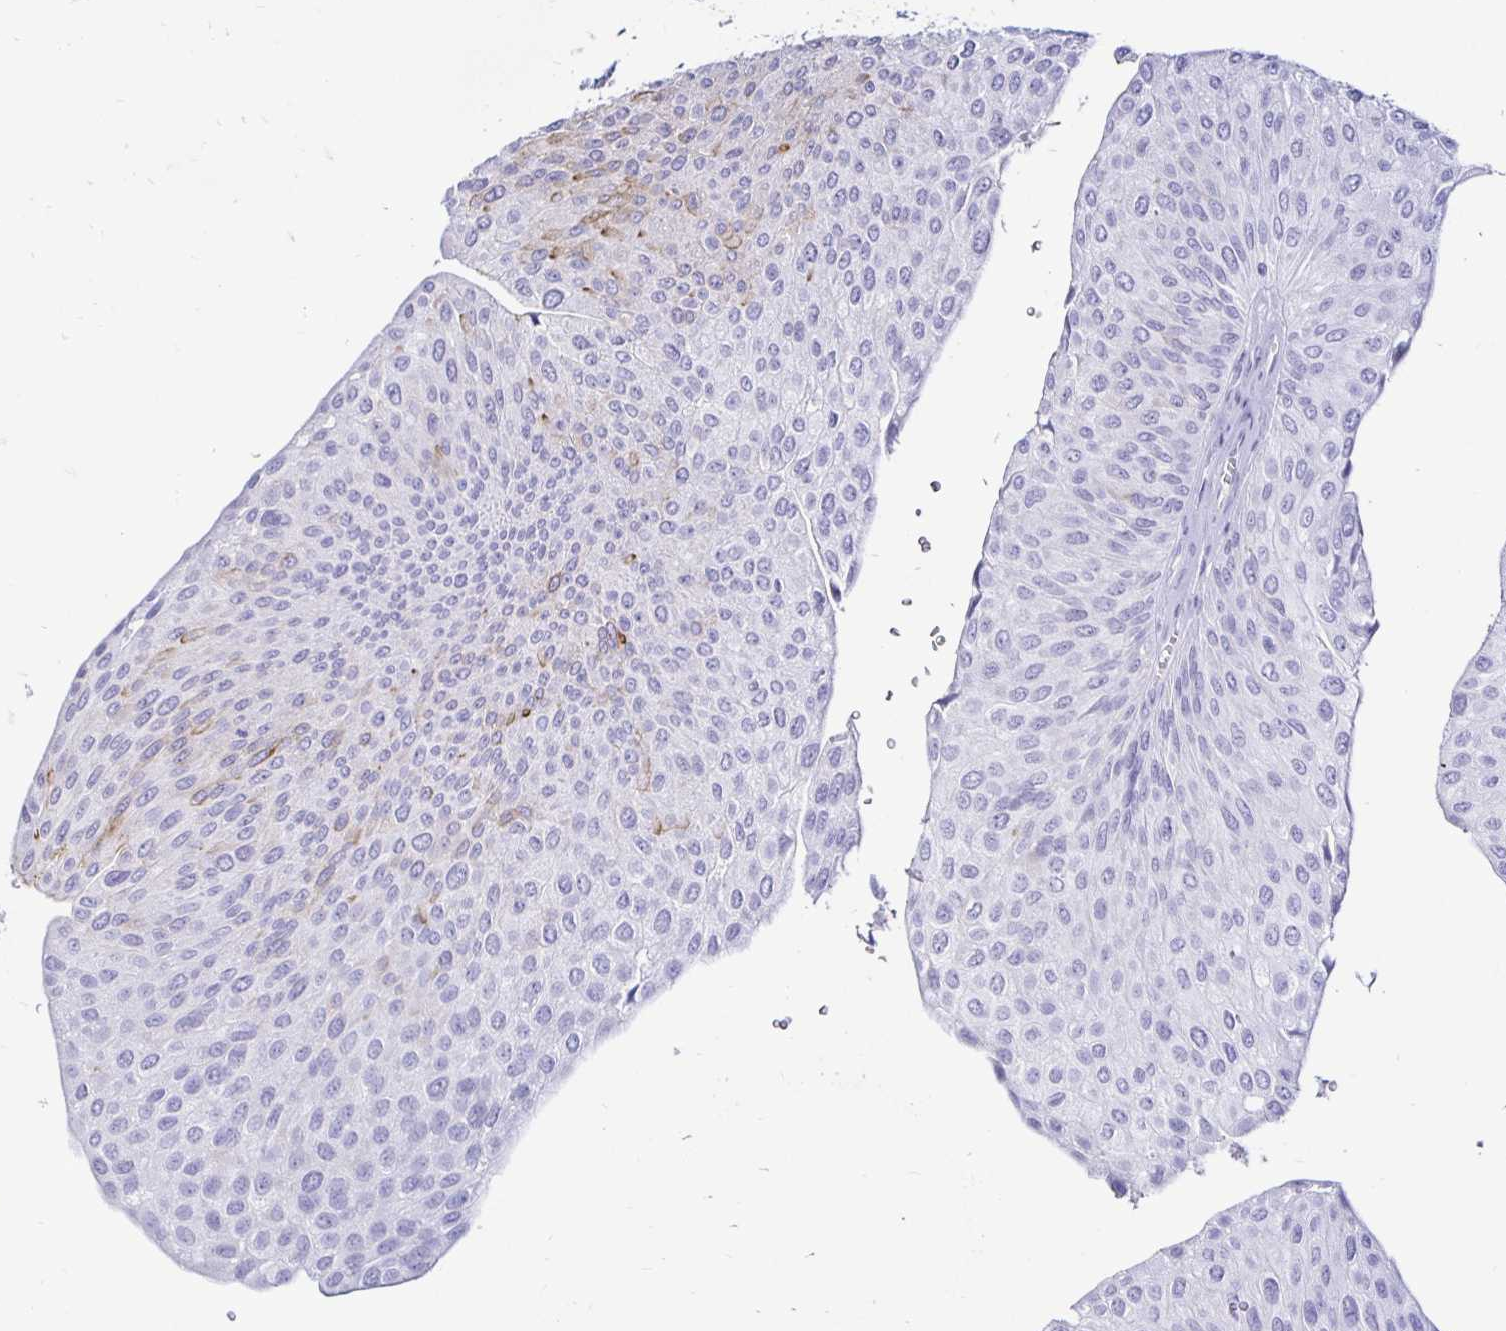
{"staining": {"intensity": "negative", "quantity": "none", "location": "none"}, "tissue": "urothelial cancer", "cell_type": "Tumor cells", "image_type": "cancer", "snomed": [{"axis": "morphology", "description": "Urothelial carcinoma, NOS"}, {"axis": "topography", "description": "Urinary bladder"}], "caption": "IHC of human urothelial cancer displays no expression in tumor cells. (DAB immunohistochemistry (IHC) with hematoxylin counter stain).", "gene": "TIMP1", "patient": {"sex": "male", "age": 67}}